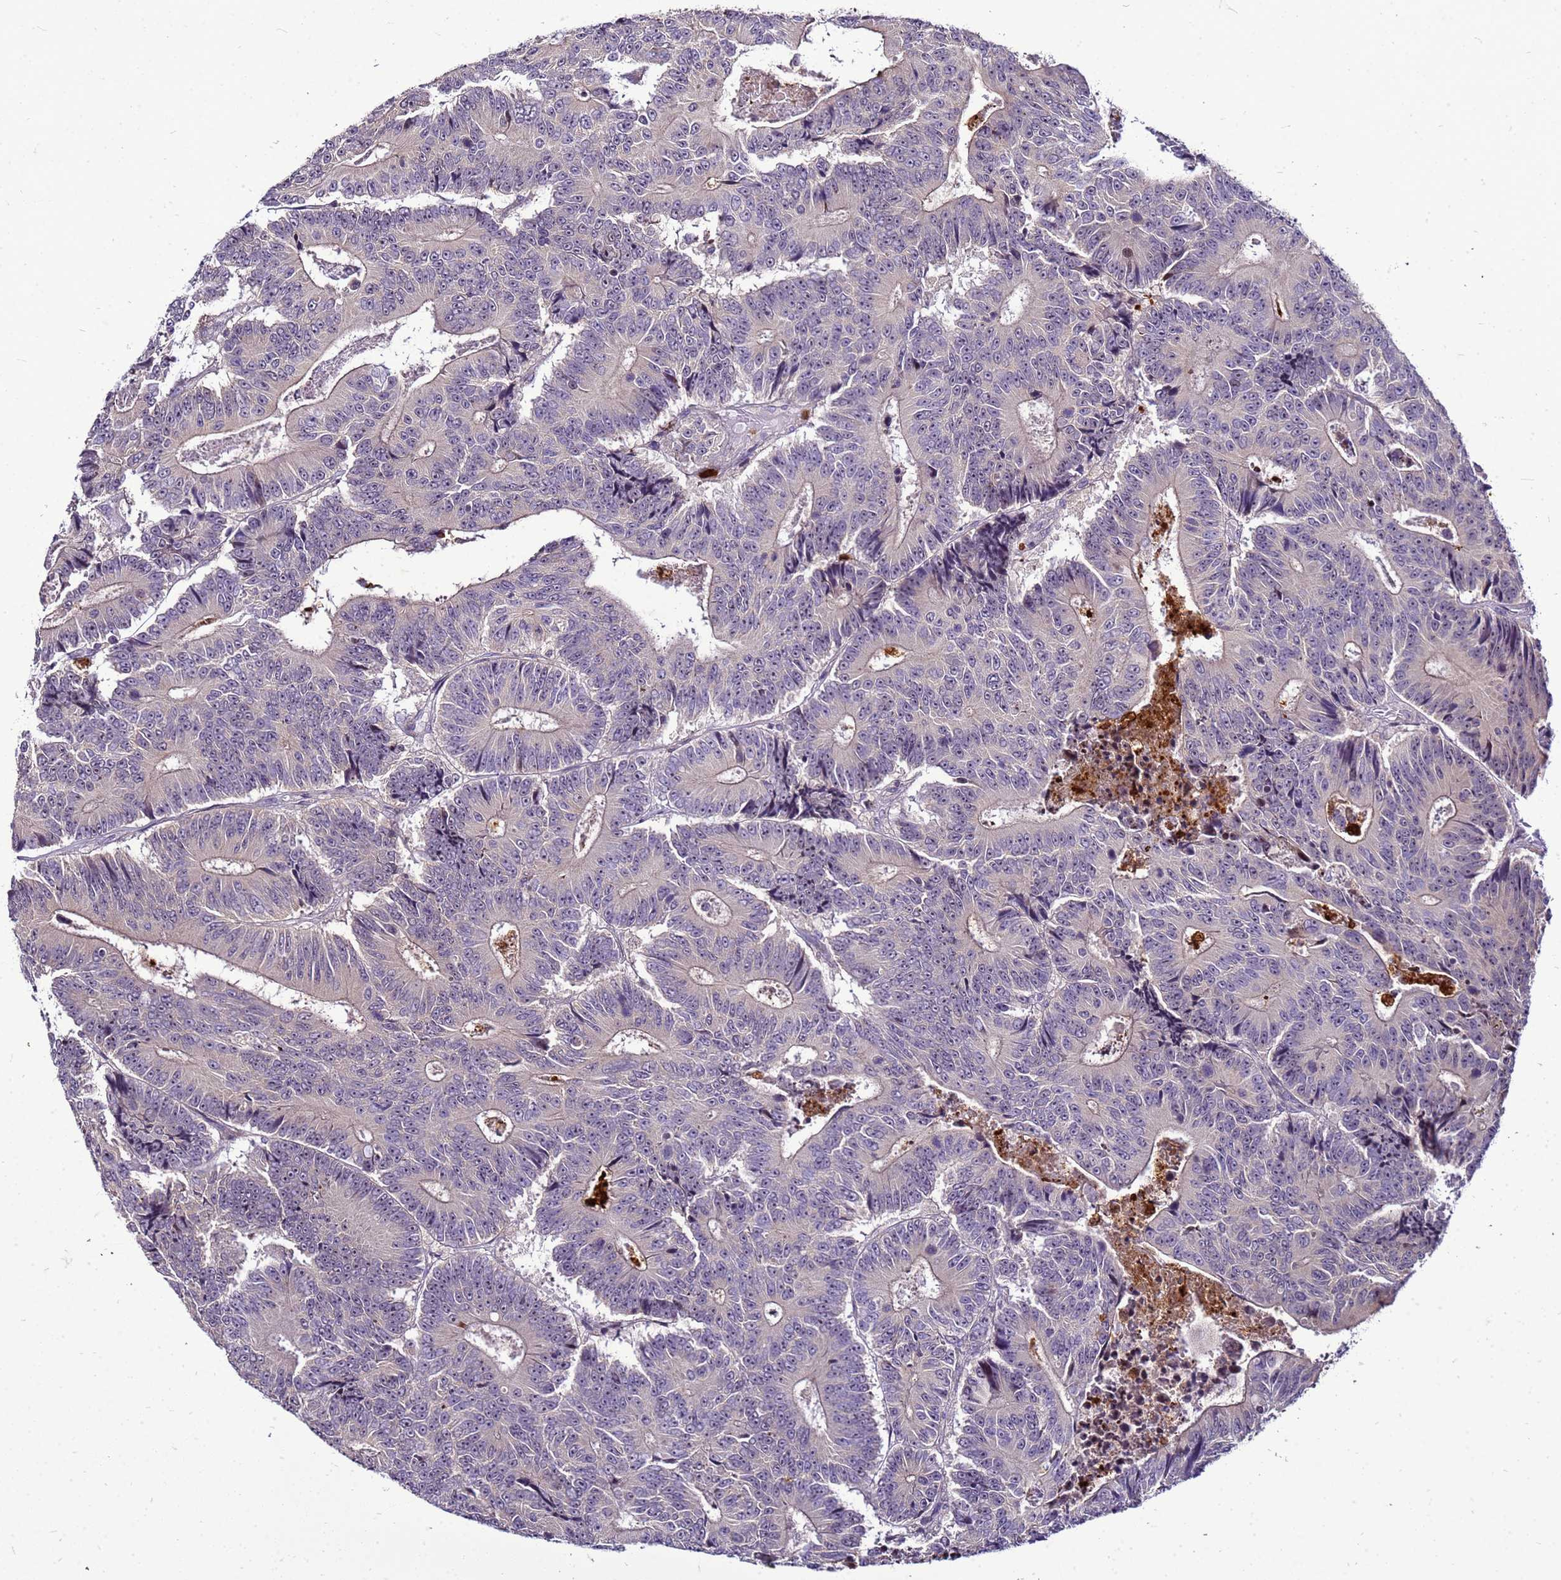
{"staining": {"intensity": "negative", "quantity": "none", "location": "none"}, "tissue": "colorectal cancer", "cell_type": "Tumor cells", "image_type": "cancer", "snomed": [{"axis": "morphology", "description": "Adenocarcinoma, NOS"}, {"axis": "topography", "description": "Colon"}], "caption": "This is a image of immunohistochemistry (IHC) staining of colorectal cancer, which shows no expression in tumor cells.", "gene": "VPS4B", "patient": {"sex": "male", "age": 83}}